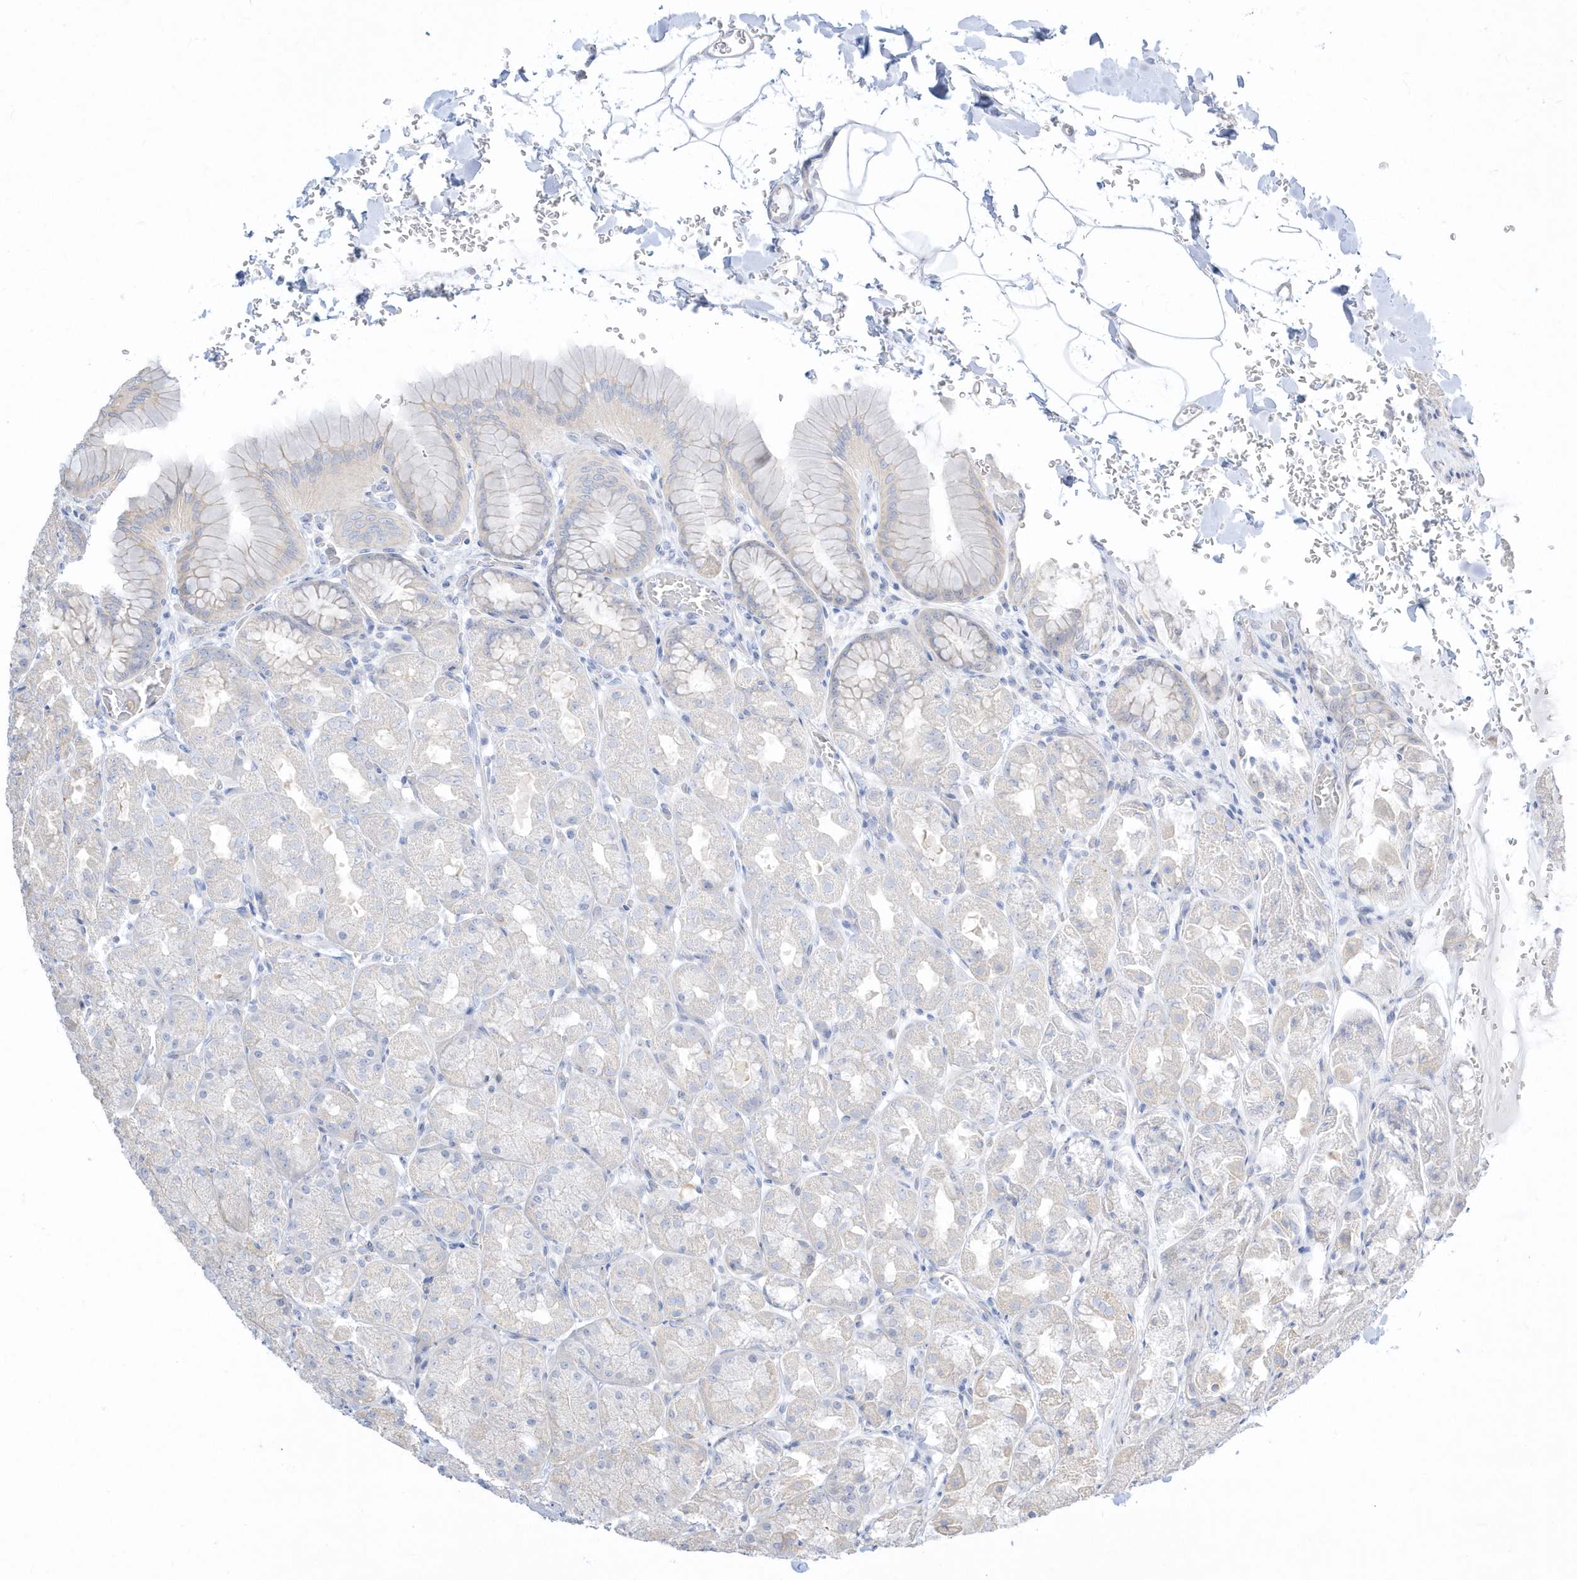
{"staining": {"intensity": "weak", "quantity": "<25%", "location": "cytoplasmic/membranous"}, "tissue": "stomach", "cell_type": "Glandular cells", "image_type": "normal", "snomed": [{"axis": "morphology", "description": "Normal tissue, NOS"}, {"axis": "topography", "description": "Stomach"}], "caption": "Immunohistochemical staining of benign human stomach reveals no significant positivity in glandular cells.", "gene": "ARHGEF9", "patient": {"sex": "male", "age": 42}}